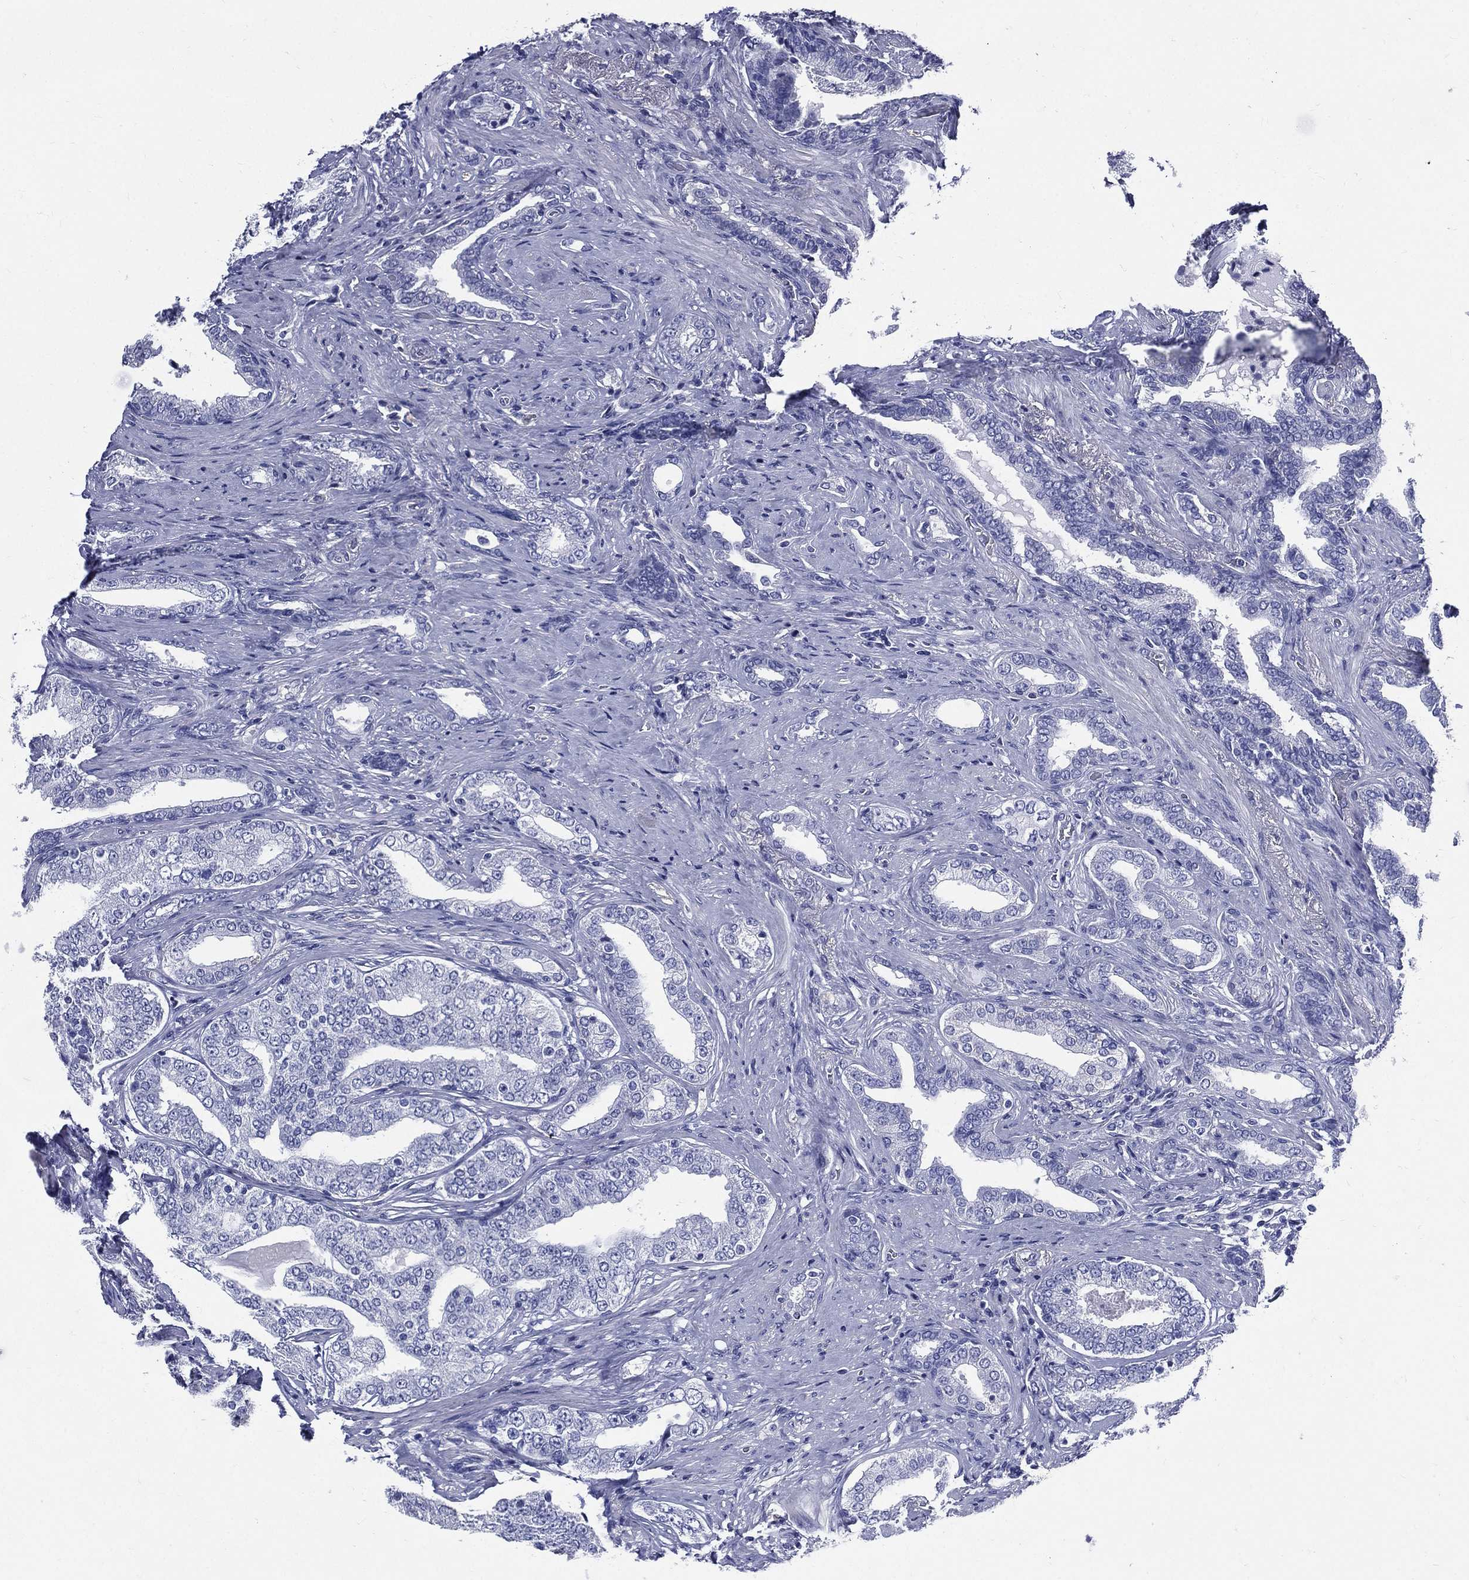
{"staining": {"intensity": "negative", "quantity": "none", "location": "none"}, "tissue": "prostate cancer", "cell_type": "Tumor cells", "image_type": "cancer", "snomed": [{"axis": "morphology", "description": "Adenocarcinoma, Low grade"}, {"axis": "topography", "description": "Prostate and seminal vesicle, NOS"}], "caption": "The immunohistochemistry photomicrograph has no significant staining in tumor cells of adenocarcinoma (low-grade) (prostate) tissue.", "gene": "DPYS", "patient": {"sex": "male", "age": 61}}